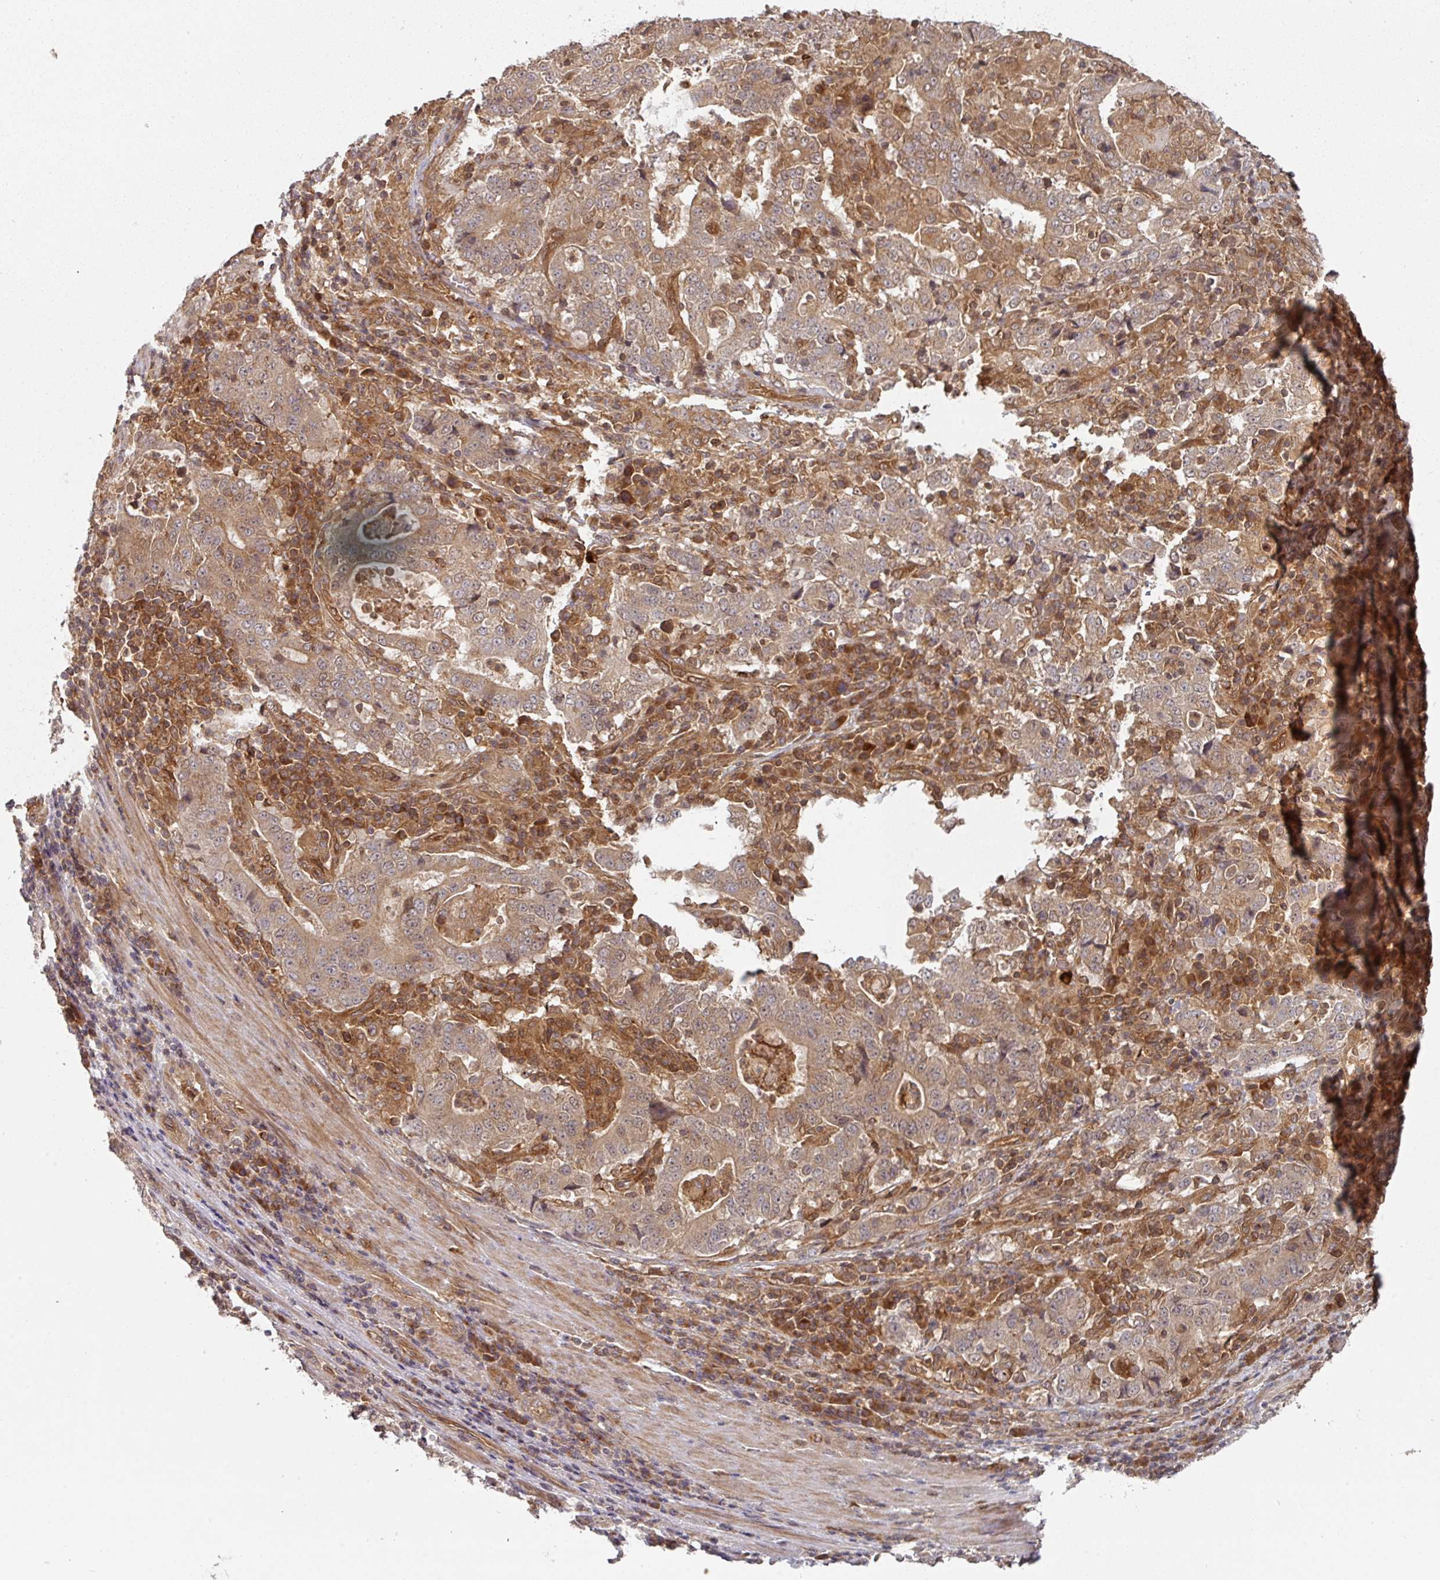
{"staining": {"intensity": "moderate", "quantity": ">75%", "location": "cytoplasmic/membranous"}, "tissue": "stomach cancer", "cell_type": "Tumor cells", "image_type": "cancer", "snomed": [{"axis": "morphology", "description": "Normal tissue, NOS"}, {"axis": "morphology", "description": "Adenocarcinoma, NOS"}, {"axis": "topography", "description": "Stomach, upper"}, {"axis": "topography", "description": "Stomach"}], "caption": "This histopathology image demonstrates immunohistochemistry staining of stomach adenocarcinoma, with medium moderate cytoplasmic/membranous expression in about >75% of tumor cells.", "gene": "EIF4EBP2", "patient": {"sex": "male", "age": 59}}